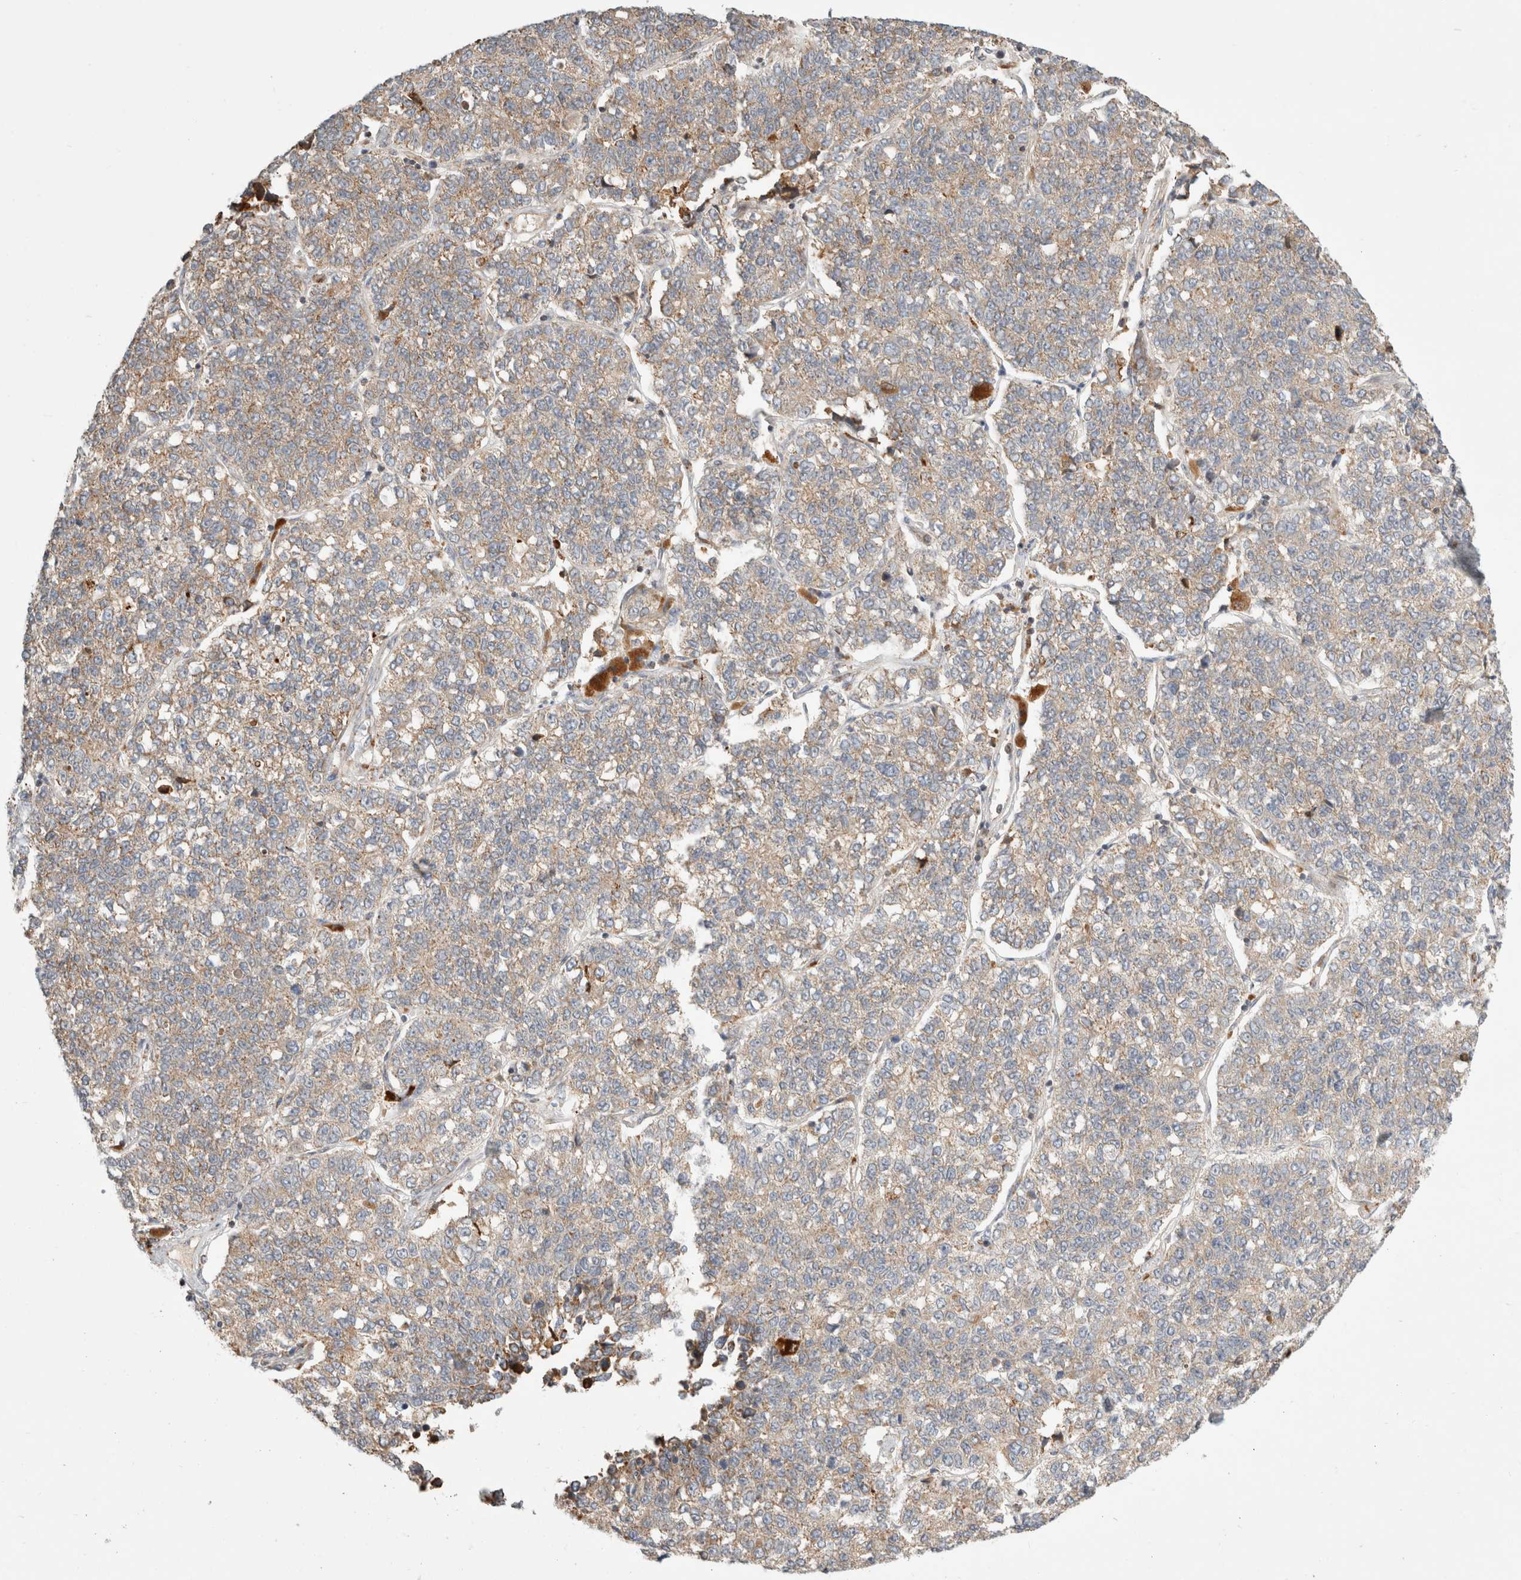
{"staining": {"intensity": "weak", "quantity": ">75%", "location": "cytoplasmic/membranous"}, "tissue": "lung cancer", "cell_type": "Tumor cells", "image_type": "cancer", "snomed": [{"axis": "morphology", "description": "Adenocarcinoma, NOS"}, {"axis": "topography", "description": "Lung"}], "caption": "This histopathology image shows IHC staining of lung cancer, with low weak cytoplasmic/membranous expression in approximately >75% of tumor cells.", "gene": "HROB", "patient": {"sex": "male", "age": 49}}